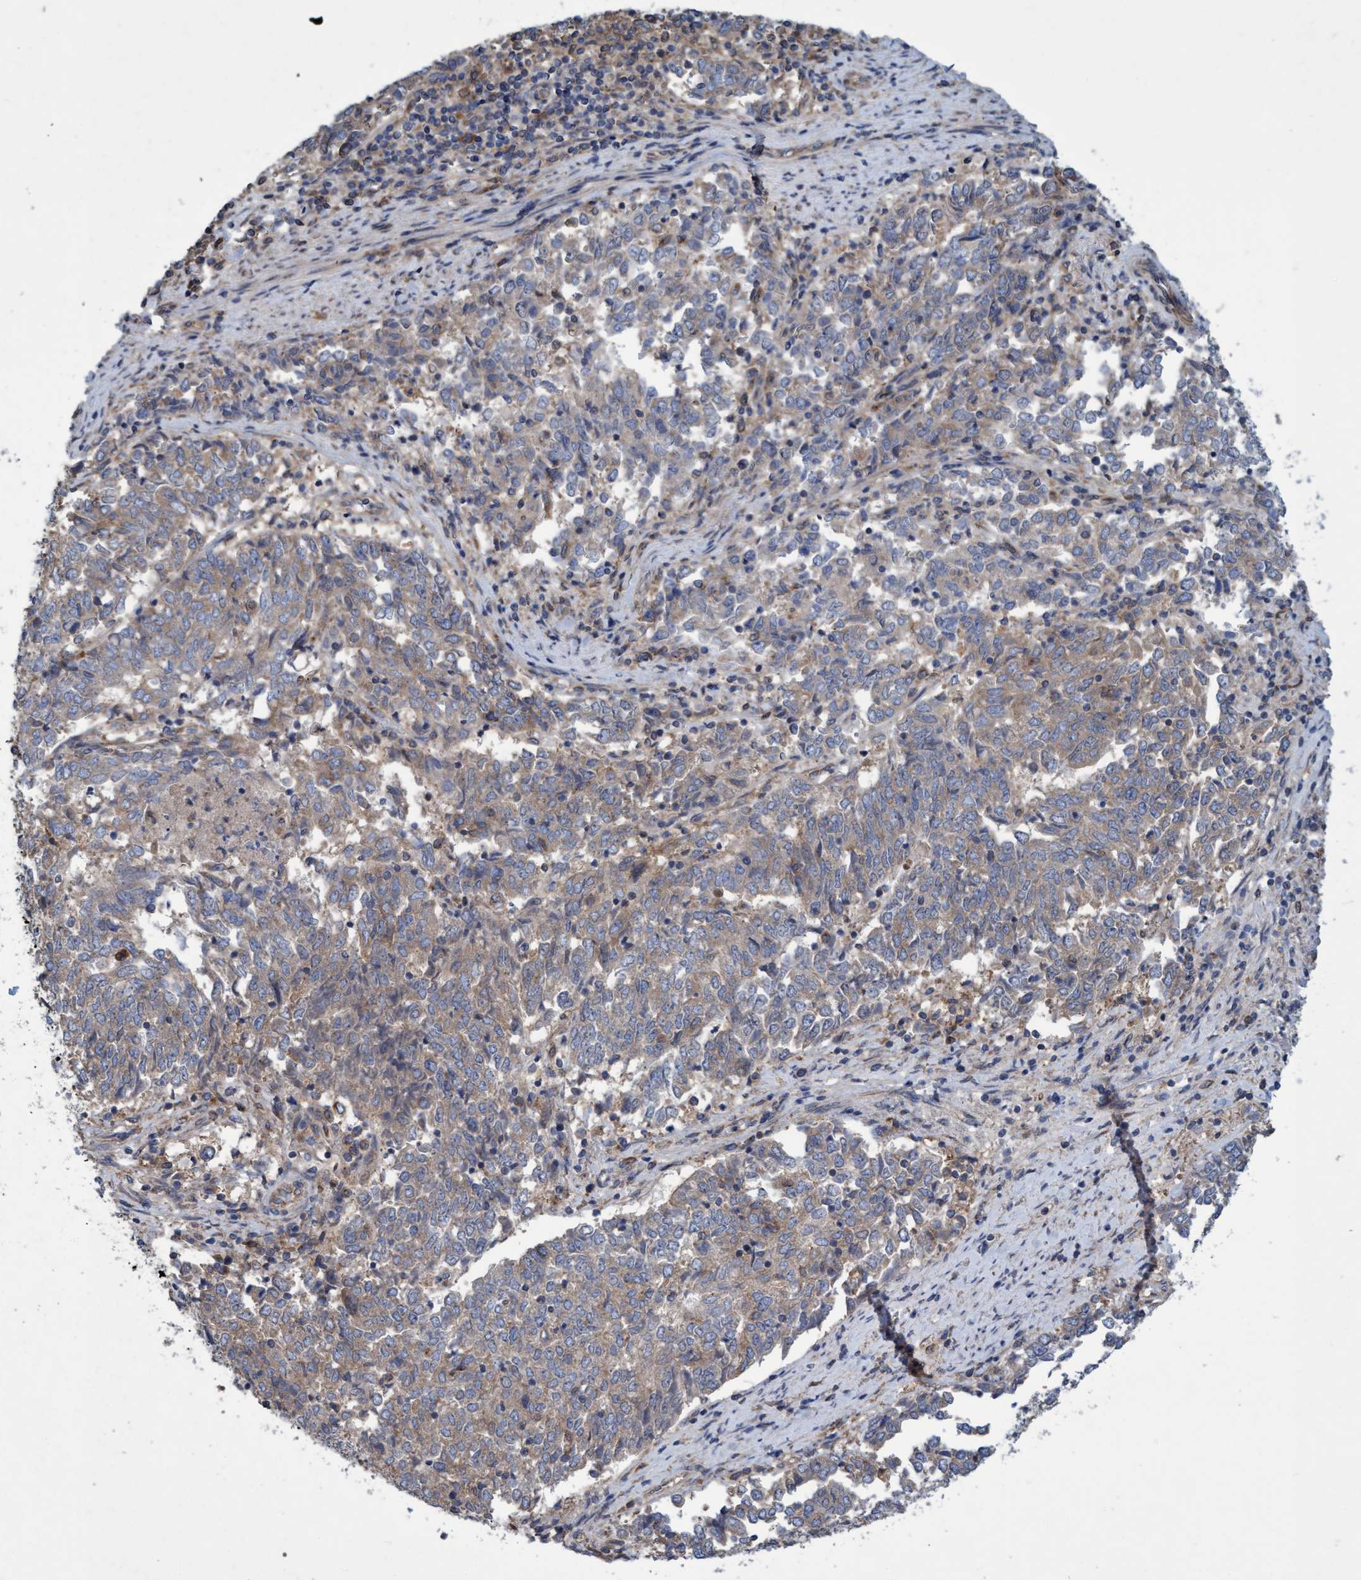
{"staining": {"intensity": "weak", "quantity": ">75%", "location": "cytoplasmic/membranous"}, "tissue": "endometrial cancer", "cell_type": "Tumor cells", "image_type": "cancer", "snomed": [{"axis": "morphology", "description": "Adenocarcinoma, NOS"}, {"axis": "topography", "description": "Endometrium"}], "caption": "This micrograph shows immunohistochemistry staining of human adenocarcinoma (endometrial), with low weak cytoplasmic/membranous positivity in about >75% of tumor cells.", "gene": "BICD2", "patient": {"sex": "female", "age": 80}}